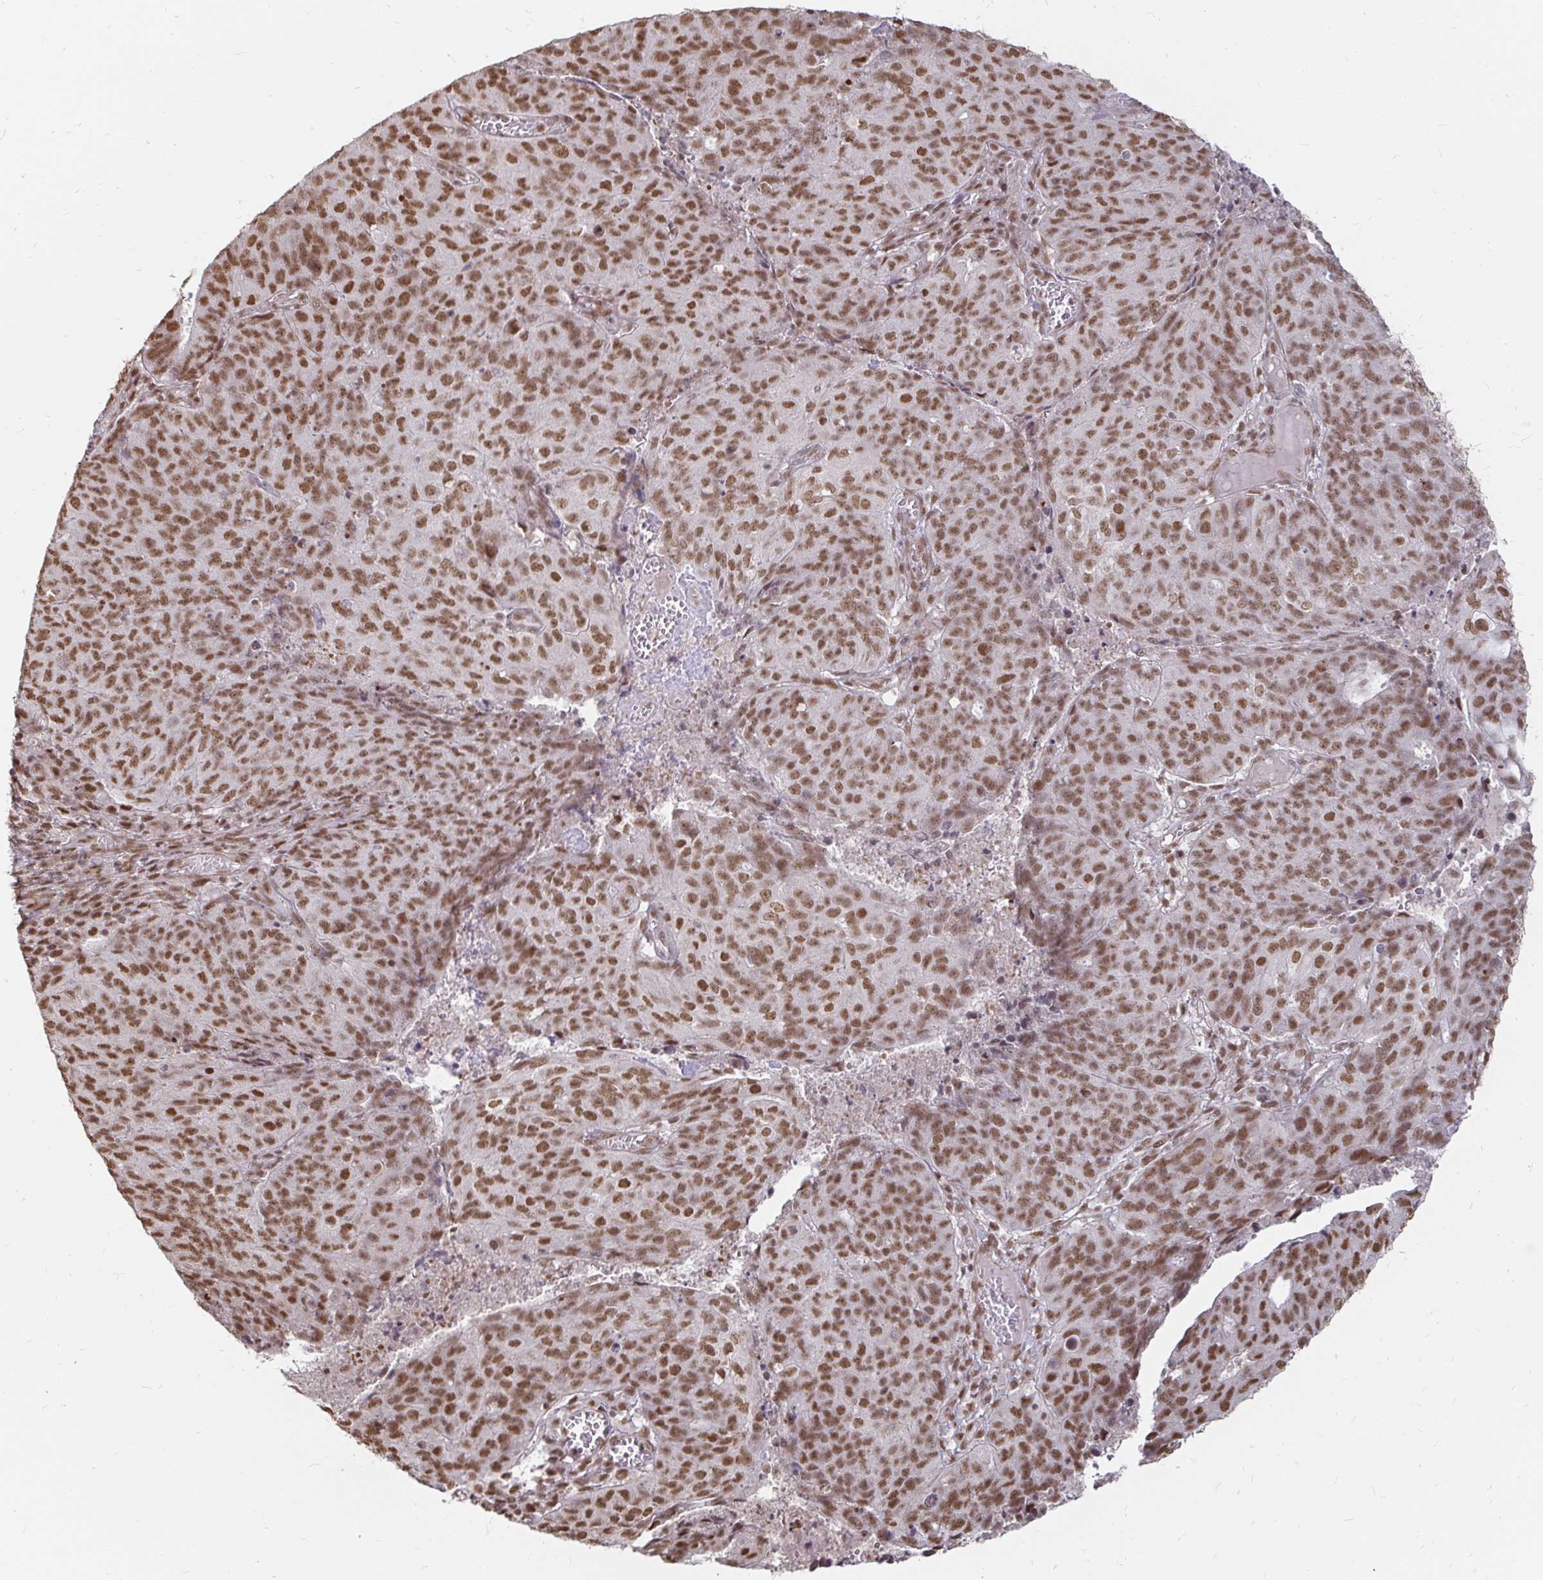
{"staining": {"intensity": "moderate", "quantity": ">75%", "location": "nuclear"}, "tissue": "endometrial cancer", "cell_type": "Tumor cells", "image_type": "cancer", "snomed": [{"axis": "morphology", "description": "Adenocarcinoma, NOS"}, {"axis": "topography", "description": "Endometrium"}], "caption": "Immunohistochemical staining of endometrial cancer shows moderate nuclear protein positivity in approximately >75% of tumor cells.", "gene": "HNRNPU", "patient": {"sex": "female", "age": 82}}